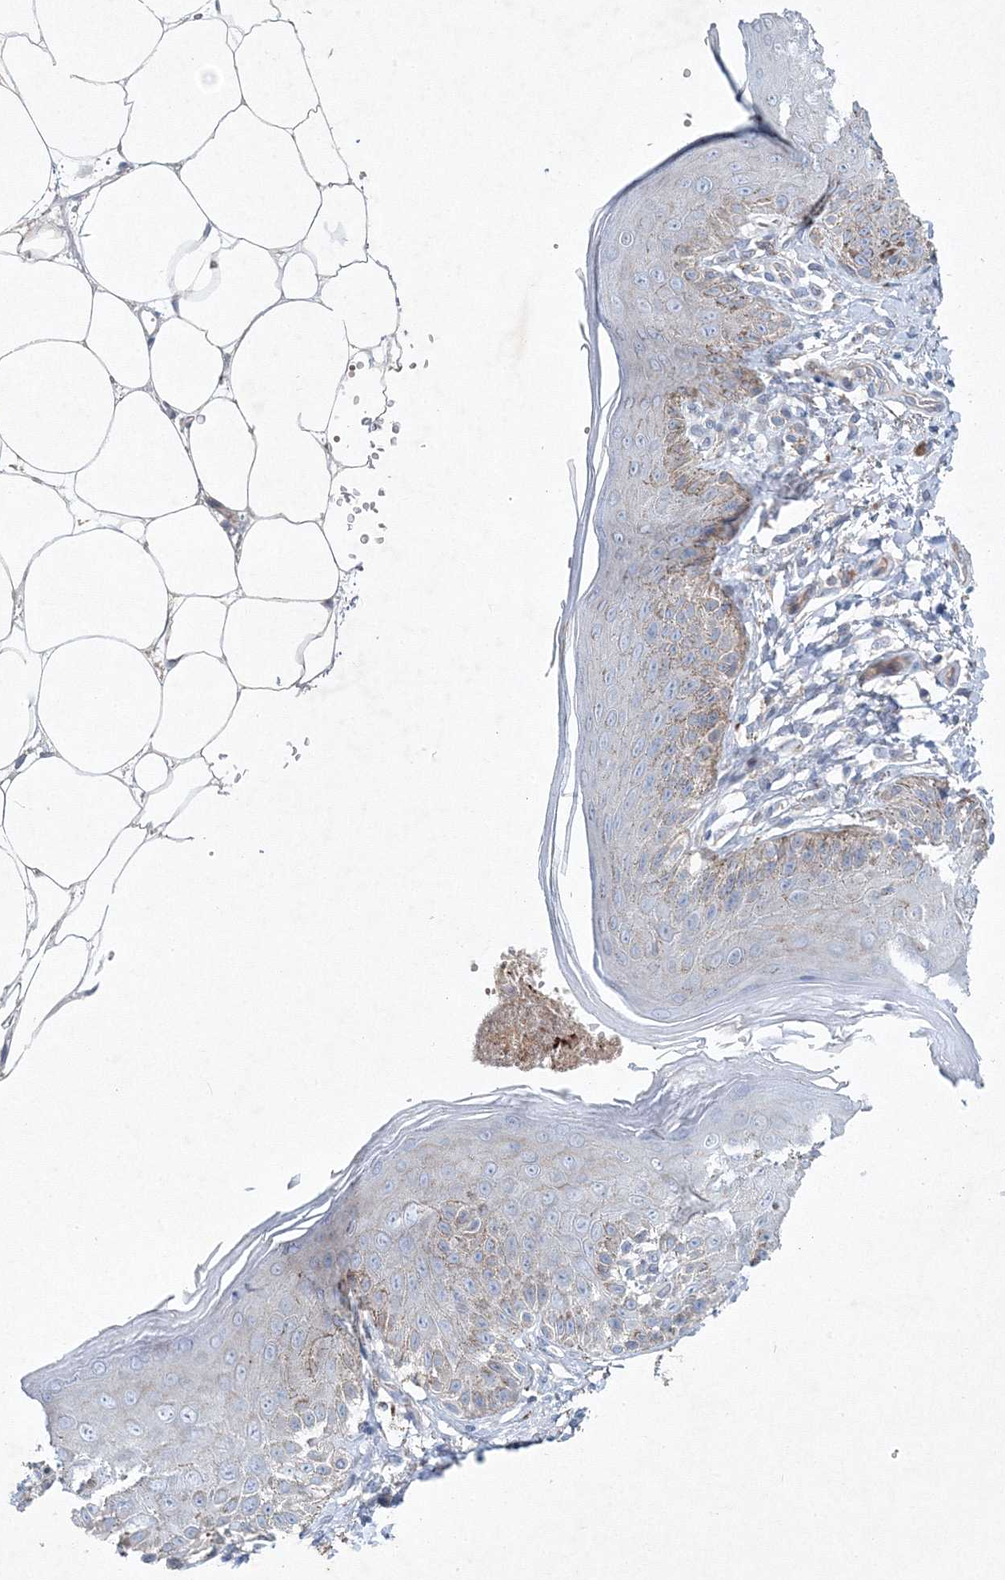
{"staining": {"intensity": "weak", "quantity": "<25%", "location": "cytoplasmic/membranous"}, "tissue": "skin", "cell_type": "Epidermal cells", "image_type": "normal", "snomed": [{"axis": "morphology", "description": "Normal tissue, NOS"}, {"axis": "topography", "description": "Anal"}], "caption": "Immunohistochemical staining of unremarkable skin demonstrates no significant positivity in epidermal cells. (DAB IHC with hematoxylin counter stain).", "gene": "SH3BP5", "patient": {"sex": "male", "age": 44}}